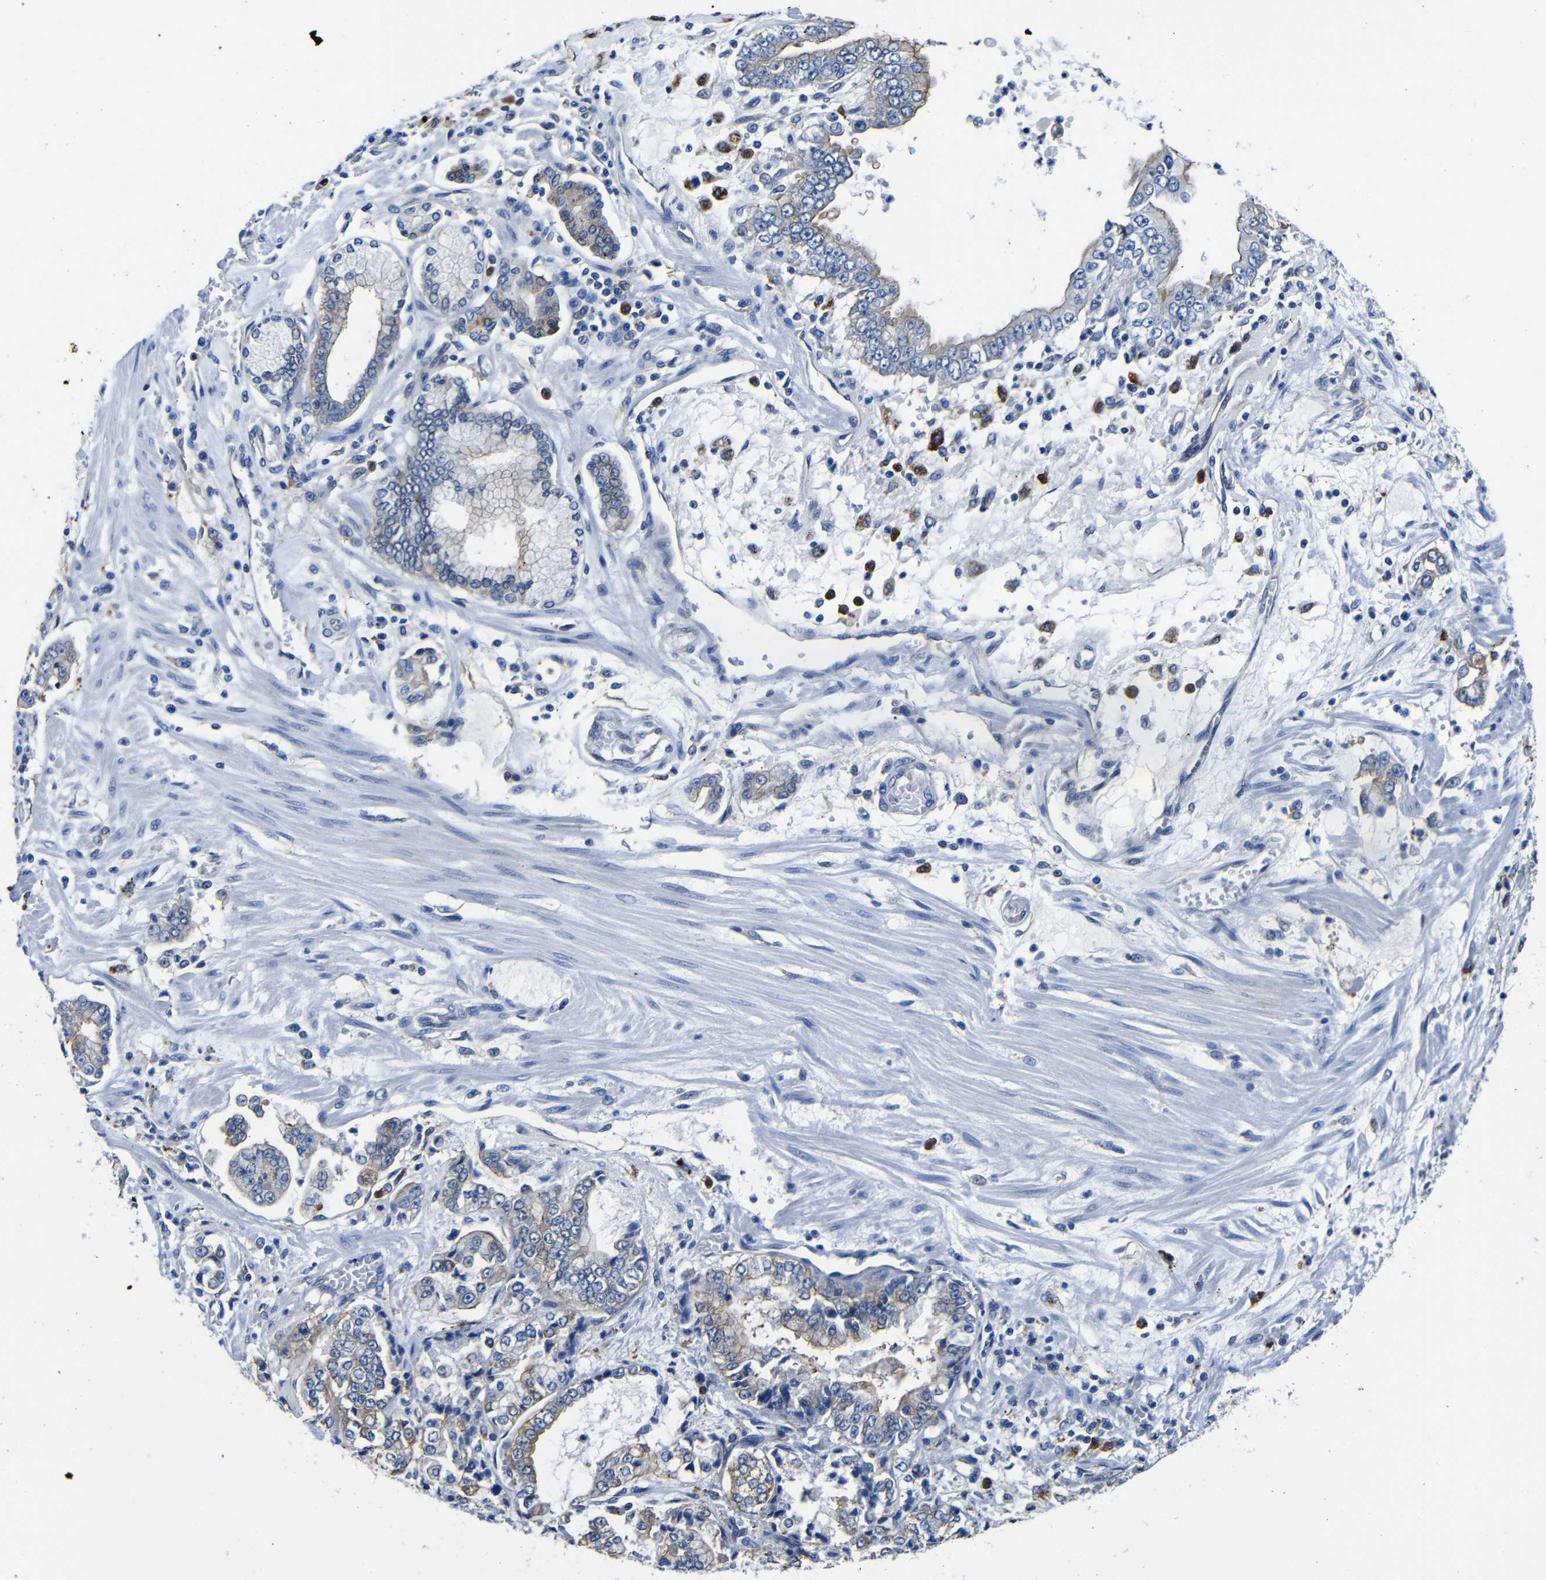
{"staining": {"intensity": "weak", "quantity": "25%-75%", "location": "cytoplasmic/membranous"}, "tissue": "stomach cancer", "cell_type": "Tumor cells", "image_type": "cancer", "snomed": [{"axis": "morphology", "description": "Adenocarcinoma, NOS"}, {"axis": "topography", "description": "Stomach"}], "caption": "There is low levels of weak cytoplasmic/membranous expression in tumor cells of adenocarcinoma (stomach), as demonstrated by immunohistochemical staining (brown color).", "gene": "GIMAP2", "patient": {"sex": "male", "age": 76}}